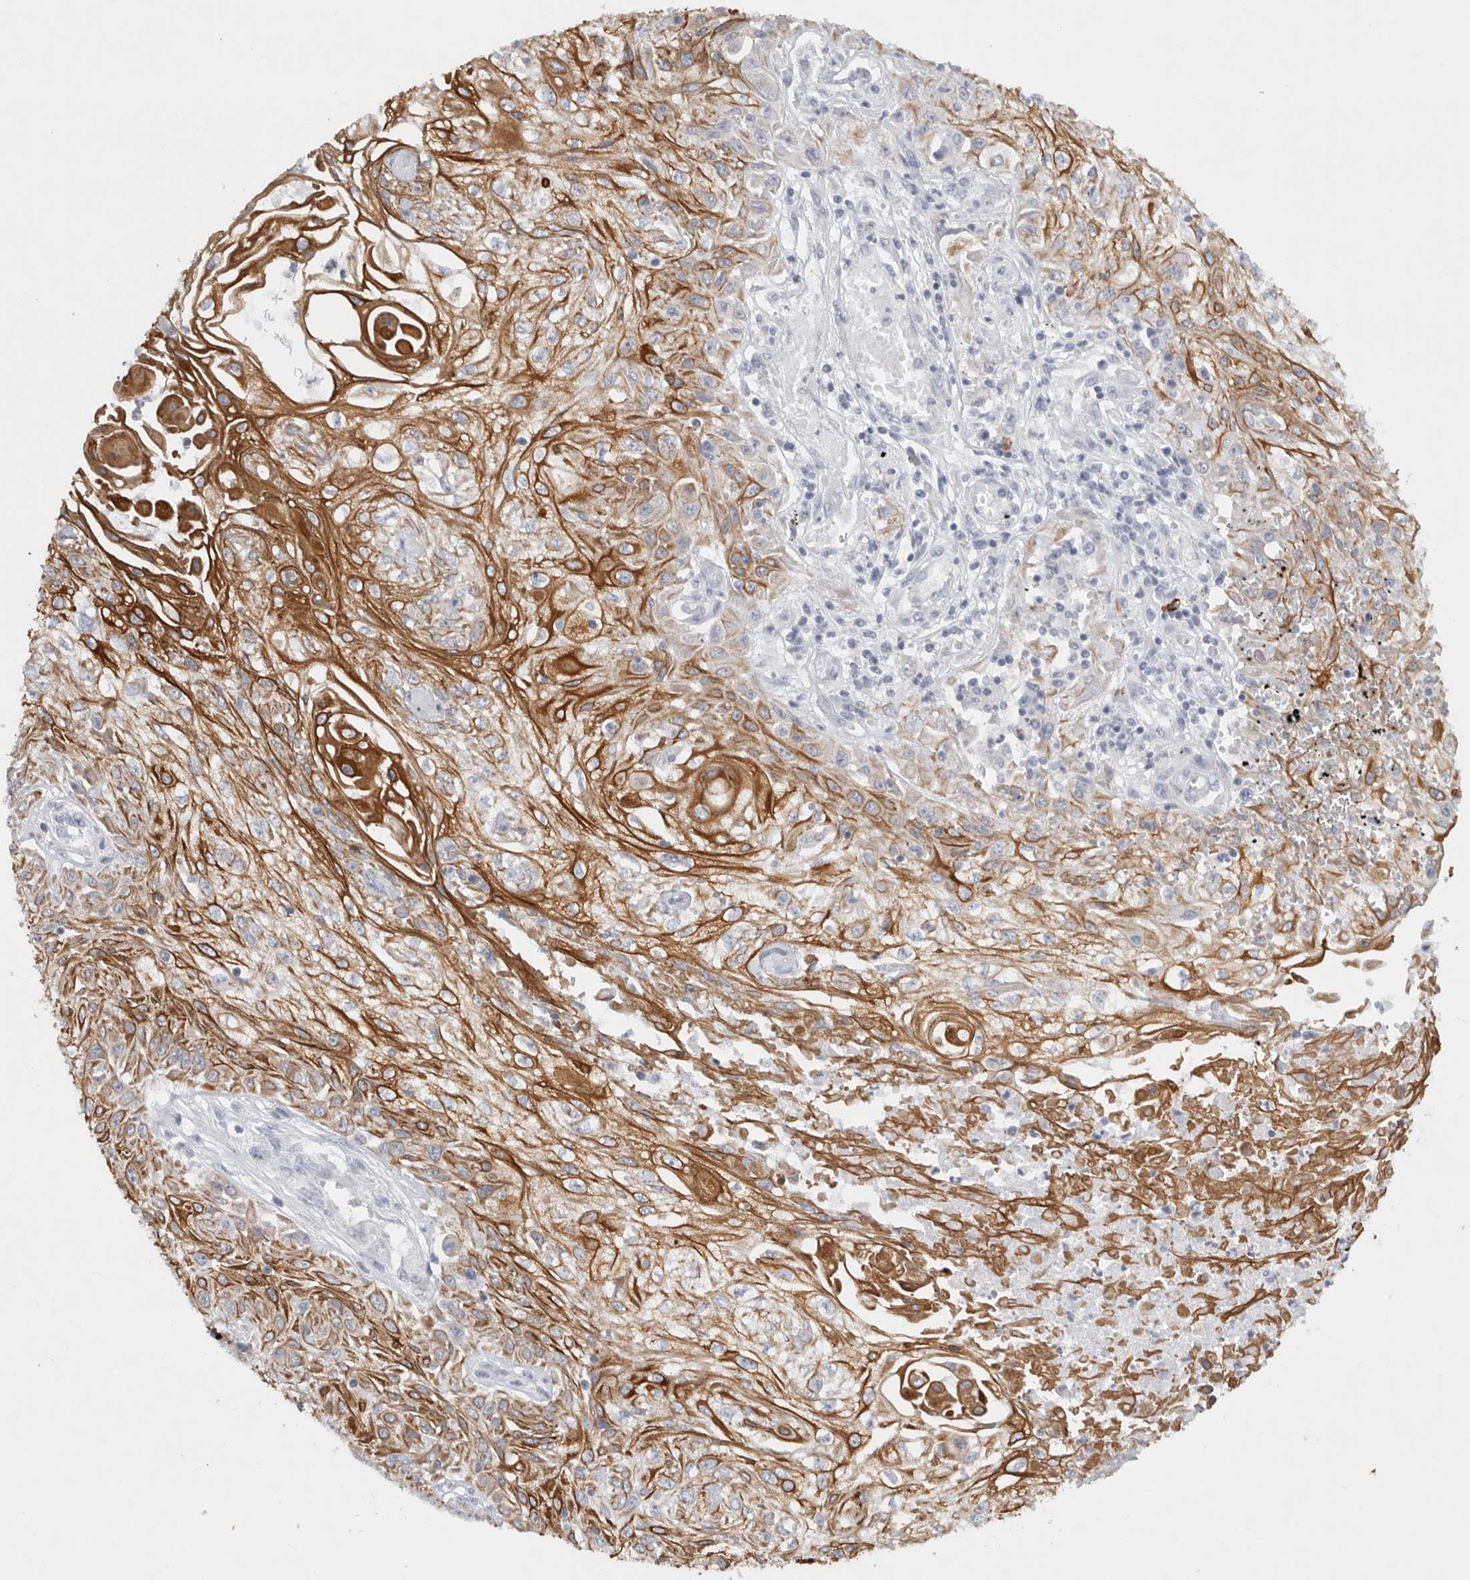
{"staining": {"intensity": "moderate", "quantity": ">75%", "location": "cytoplasmic/membranous"}, "tissue": "skin cancer", "cell_type": "Tumor cells", "image_type": "cancer", "snomed": [{"axis": "morphology", "description": "Squamous cell carcinoma, NOS"}, {"axis": "morphology", "description": "Squamous cell carcinoma, metastatic, NOS"}, {"axis": "topography", "description": "Skin"}, {"axis": "topography", "description": "Lymph node"}], "caption": "Protein expression analysis of human skin cancer reveals moderate cytoplasmic/membranous staining in about >75% of tumor cells.", "gene": "TMEM69", "patient": {"sex": "male", "age": 75}}